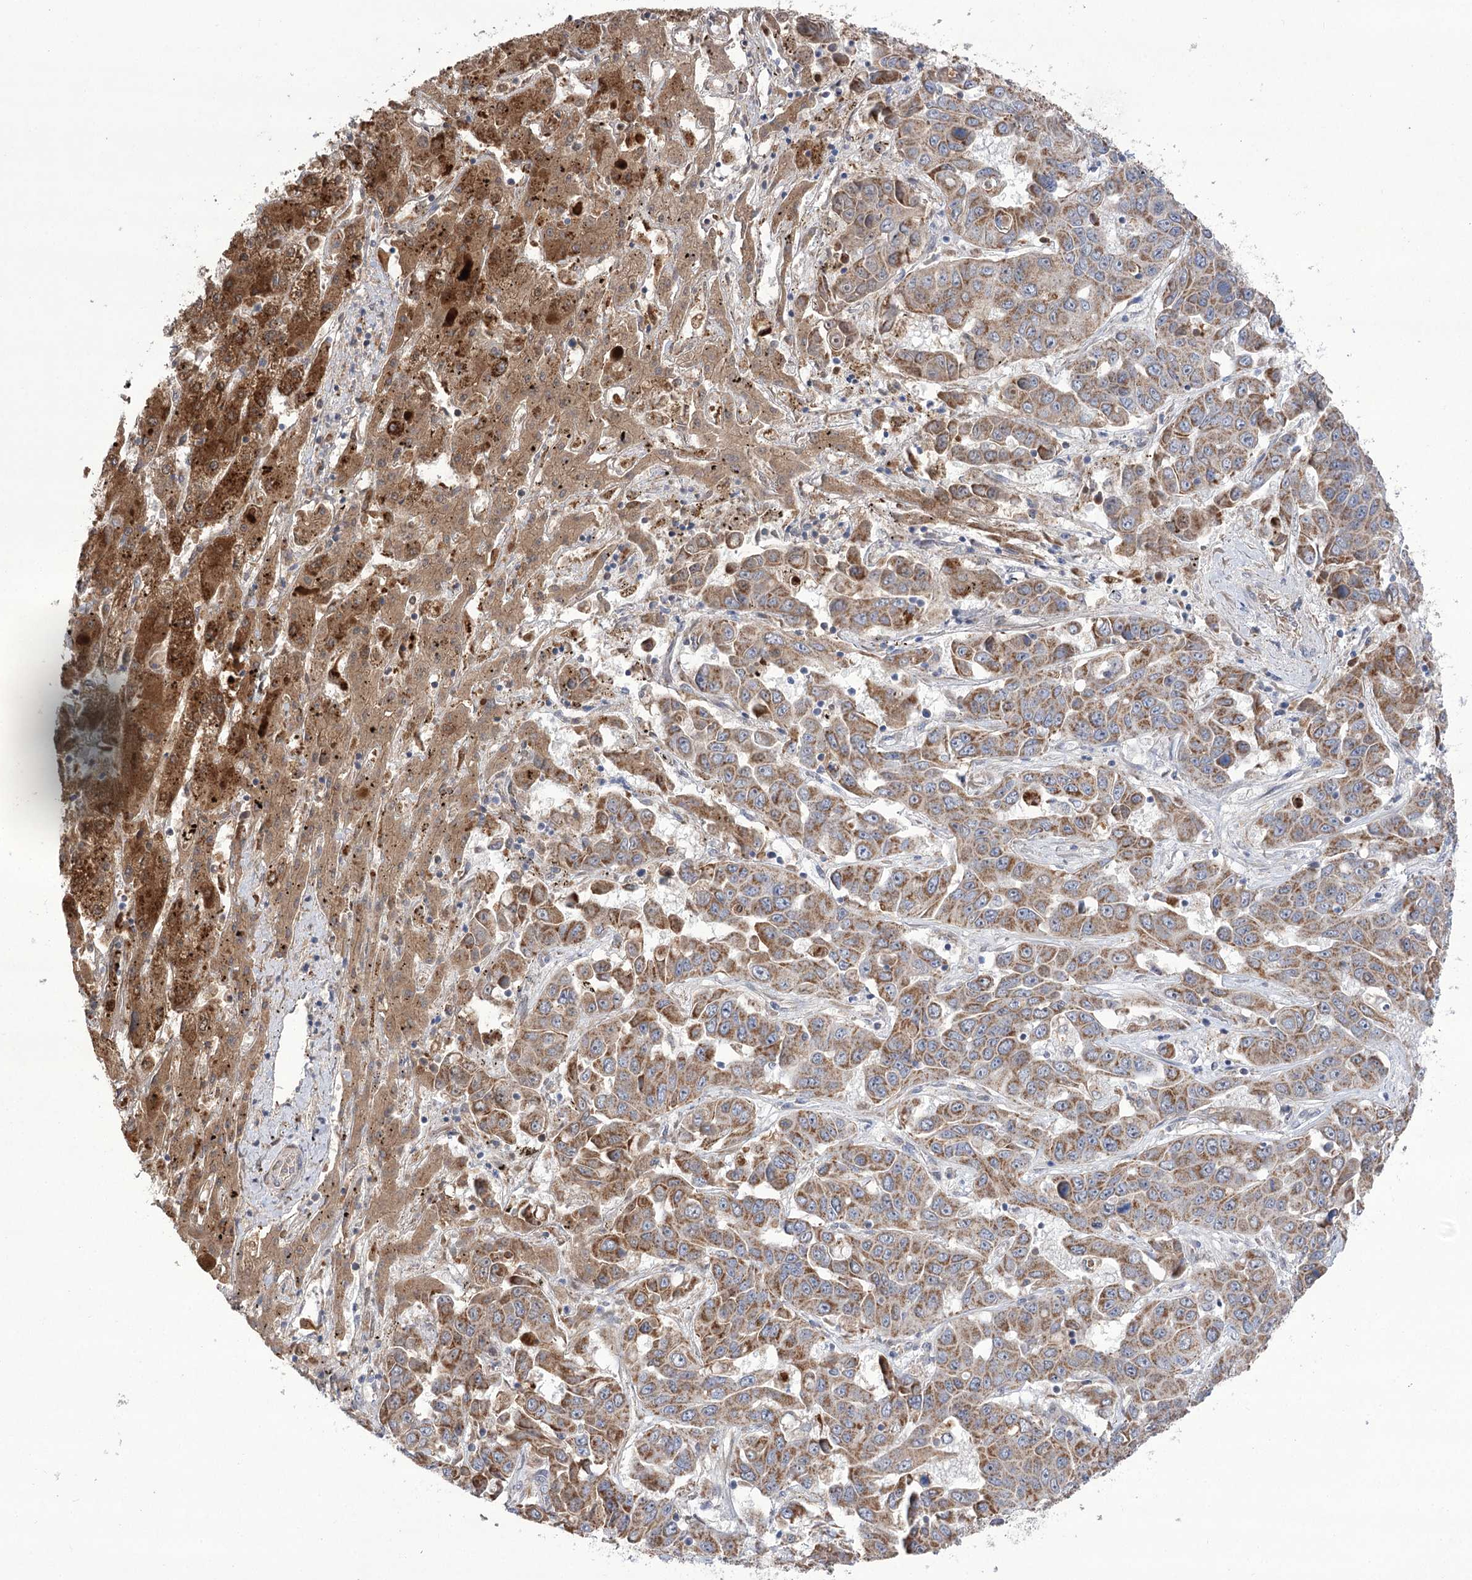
{"staining": {"intensity": "moderate", "quantity": ">75%", "location": "cytoplasmic/membranous"}, "tissue": "liver cancer", "cell_type": "Tumor cells", "image_type": "cancer", "snomed": [{"axis": "morphology", "description": "Cholangiocarcinoma"}, {"axis": "topography", "description": "Liver"}], "caption": "Immunohistochemistry staining of cholangiocarcinoma (liver), which demonstrates medium levels of moderate cytoplasmic/membranous staining in approximately >75% of tumor cells indicating moderate cytoplasmic/membranous protein staining. The staining was performed using DAB (brown) for protein detection and nuclei were counterstained in hematoxylin (blue).", "gene": "ECHDC3", "patient": {"sex": "female", "age": 52}}